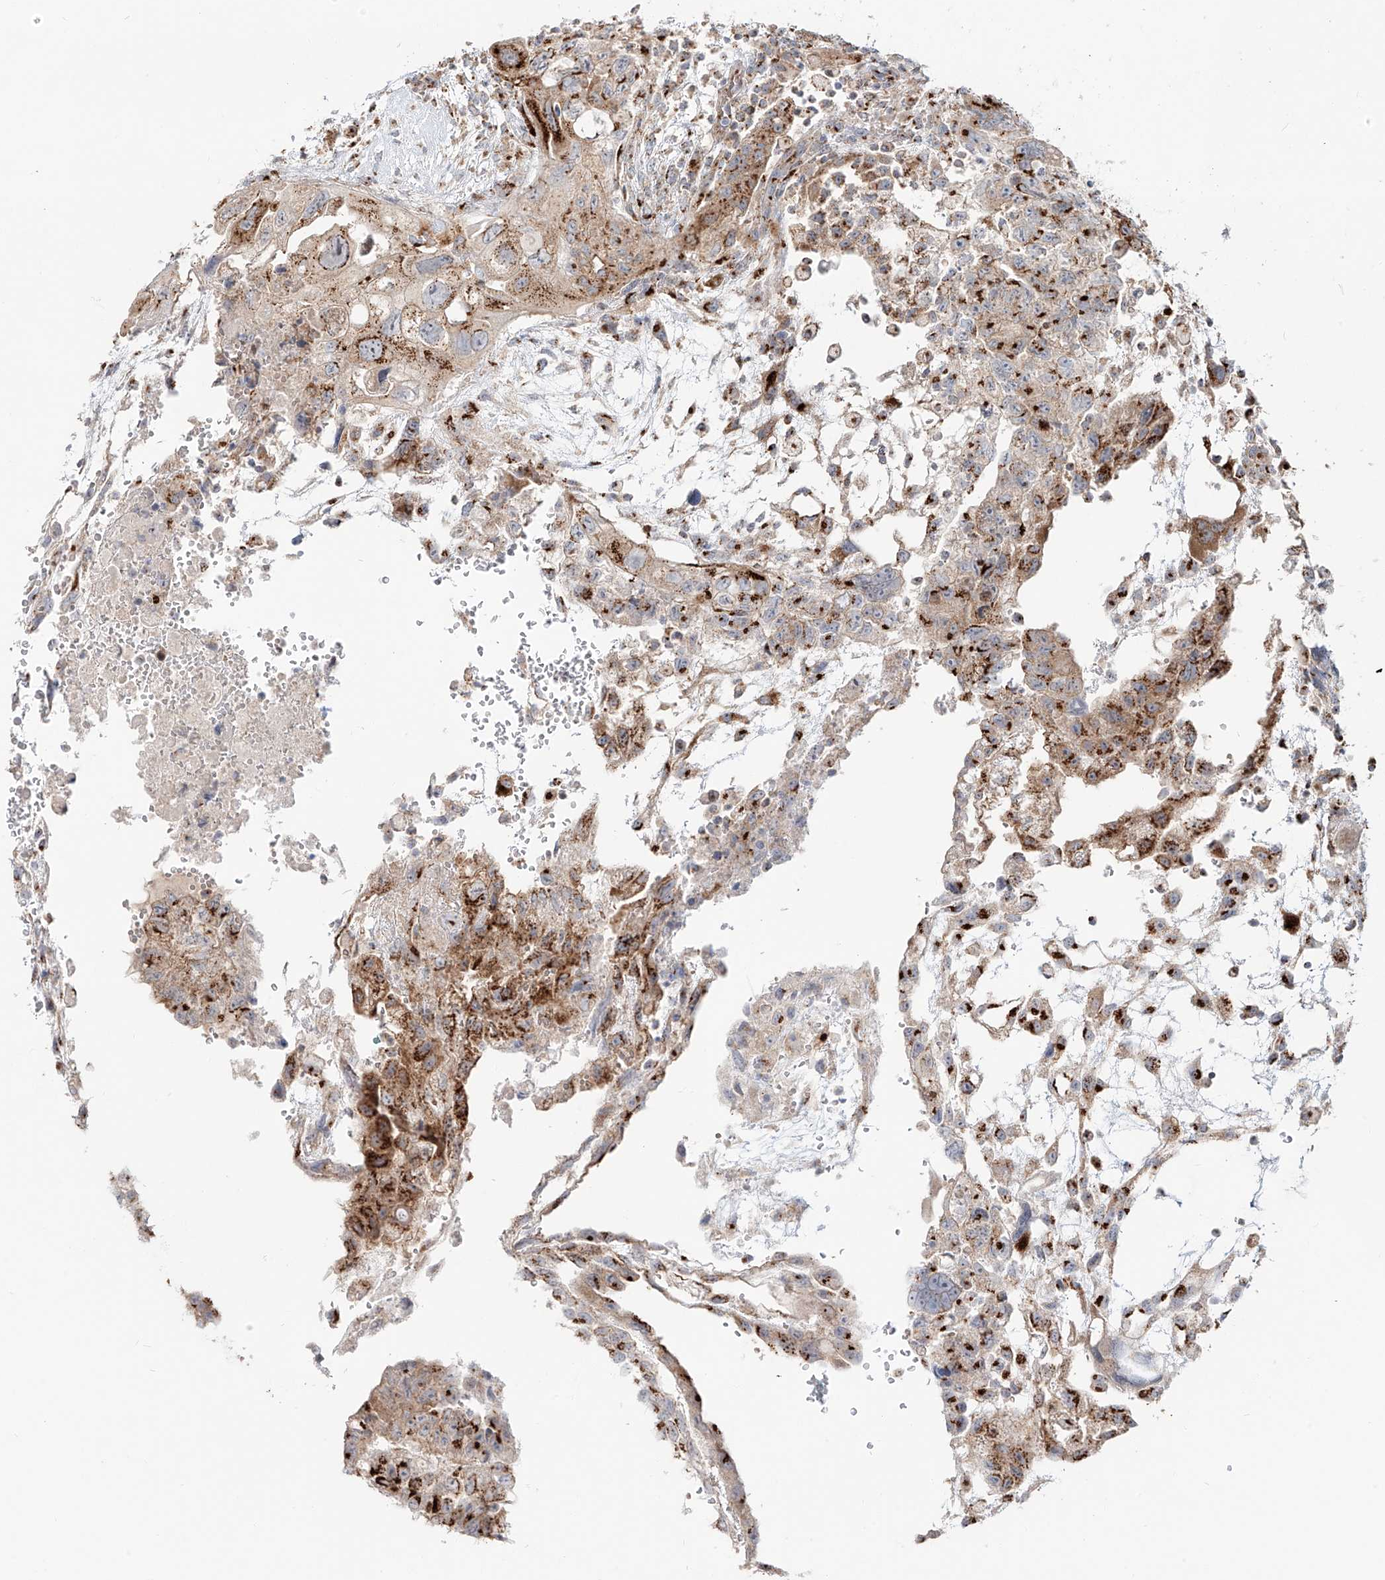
{"staining": {"intensity": "moderate", "quantity": ">75%", "location": "cytoplasmic/membranous"}, "tissue": "testis cancer", "cell_type": "Tumor cells", "image_type": "cancer", "snomed": [{"axis": "morphology", "description": "Carcinoma, Embryonal, NOS"}, {"axis": "topography", "description": "Testis"}], "caption": "Embryonal carcinoma (testis) stained for a protein (brown) exhibits moderate cytoplasmic/membranous positive staining in about >75% of tumor cells.", "gene": "BSDC1", "patient": {"sex": "male", "age": 36}}